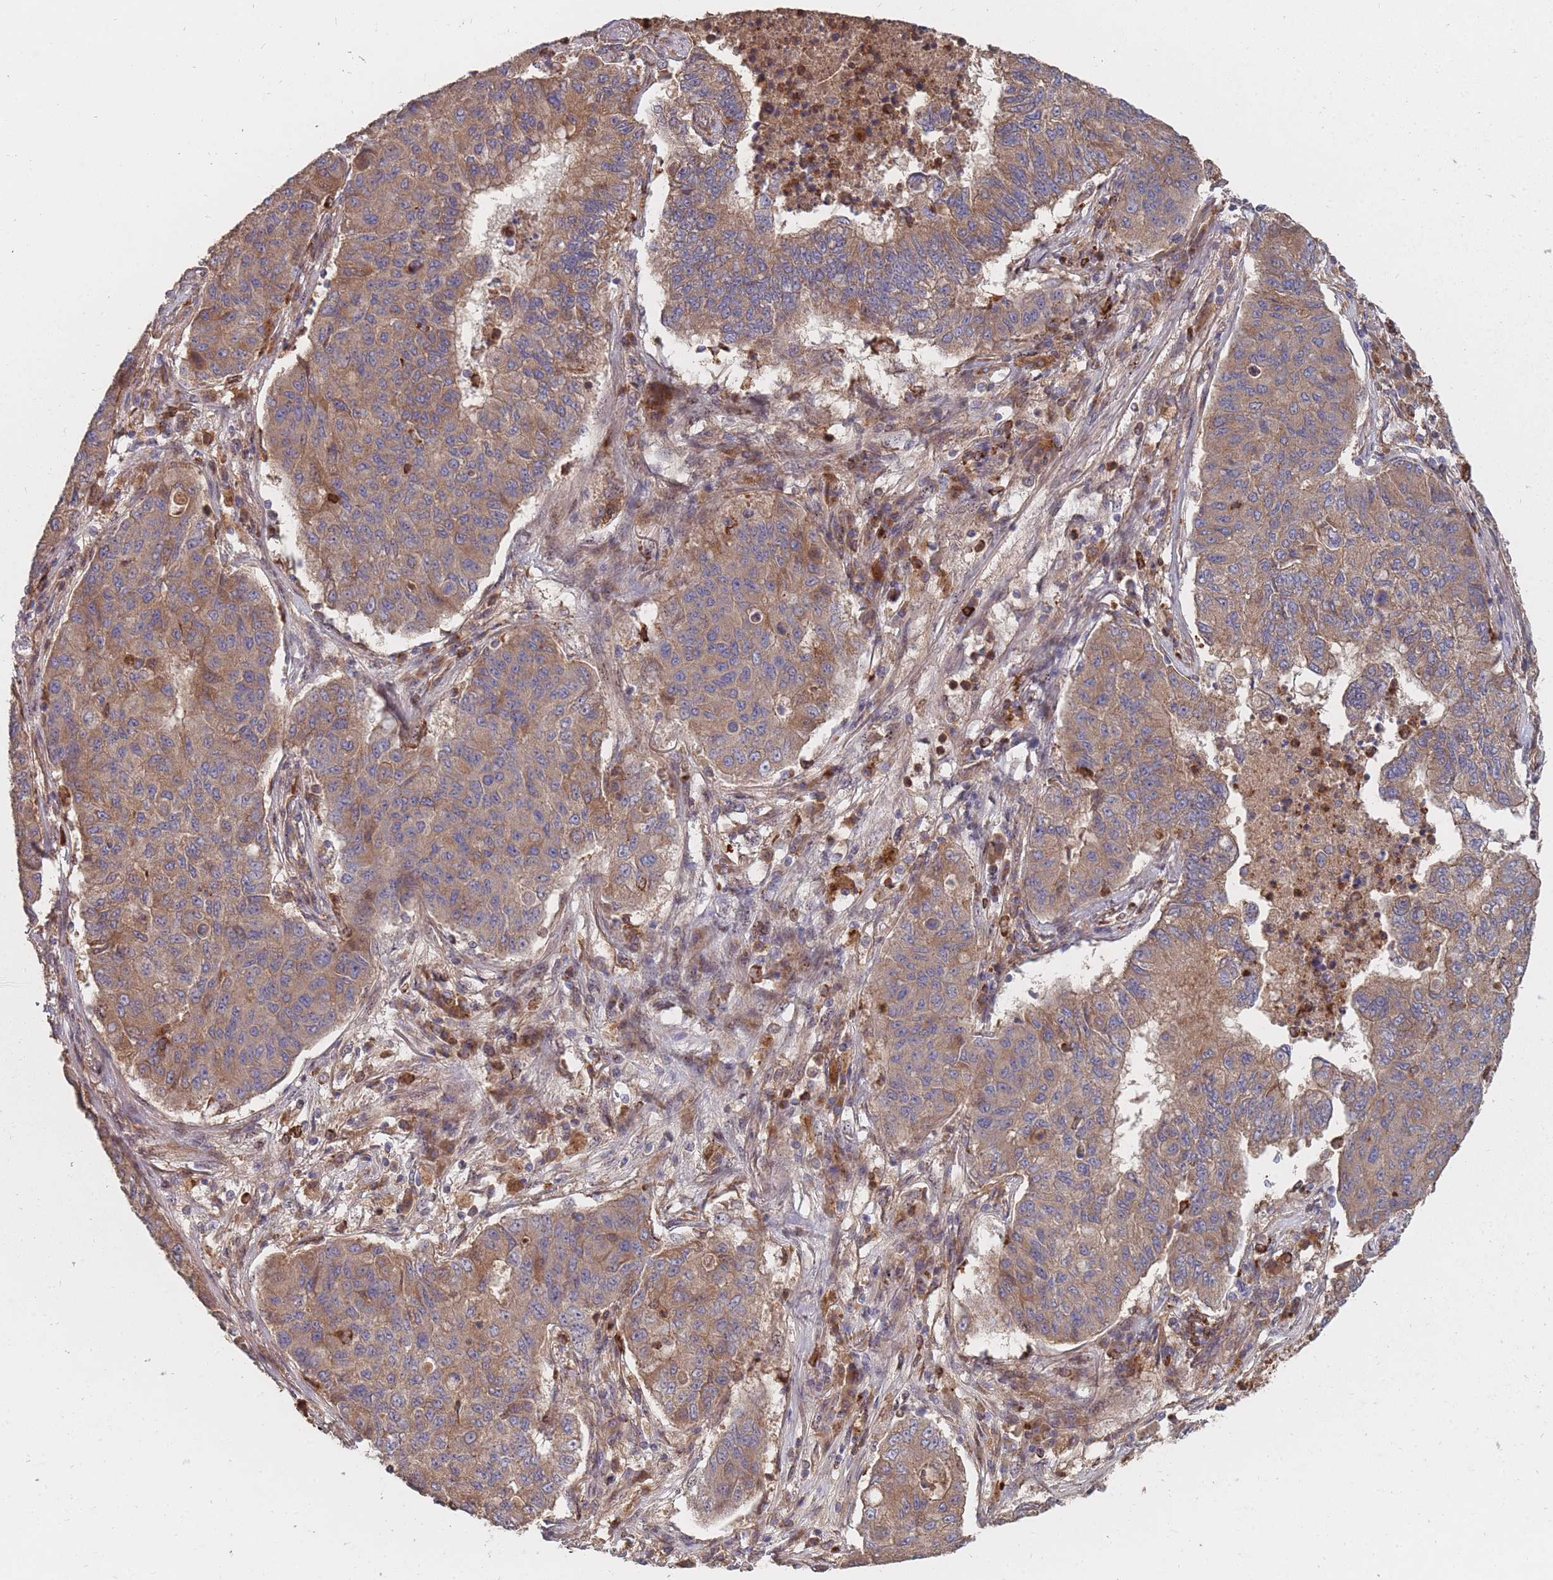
{"staining": {"intensity": "moderate", "quantity": ">75%", "location": "cytoplasmic/membranous"}, "tissue": "lung cancer", "cell_type": "Tumor cells", "image_type": "cancer", "snomed": [{"axis": "morphology", "description": "Squamous cell carcinoma, NOS"}, {"axis": "topography", "description": "Lung"}], "caption": "This is a micrograph of immunohistochemistry staining of lung cancer (squamous cell carcinoma), which shows moderate staining in the cytoplasmic/membranous of tumor cells.", "gene": "THSD7B", "patient": {"sex": "male", "age": 74}}